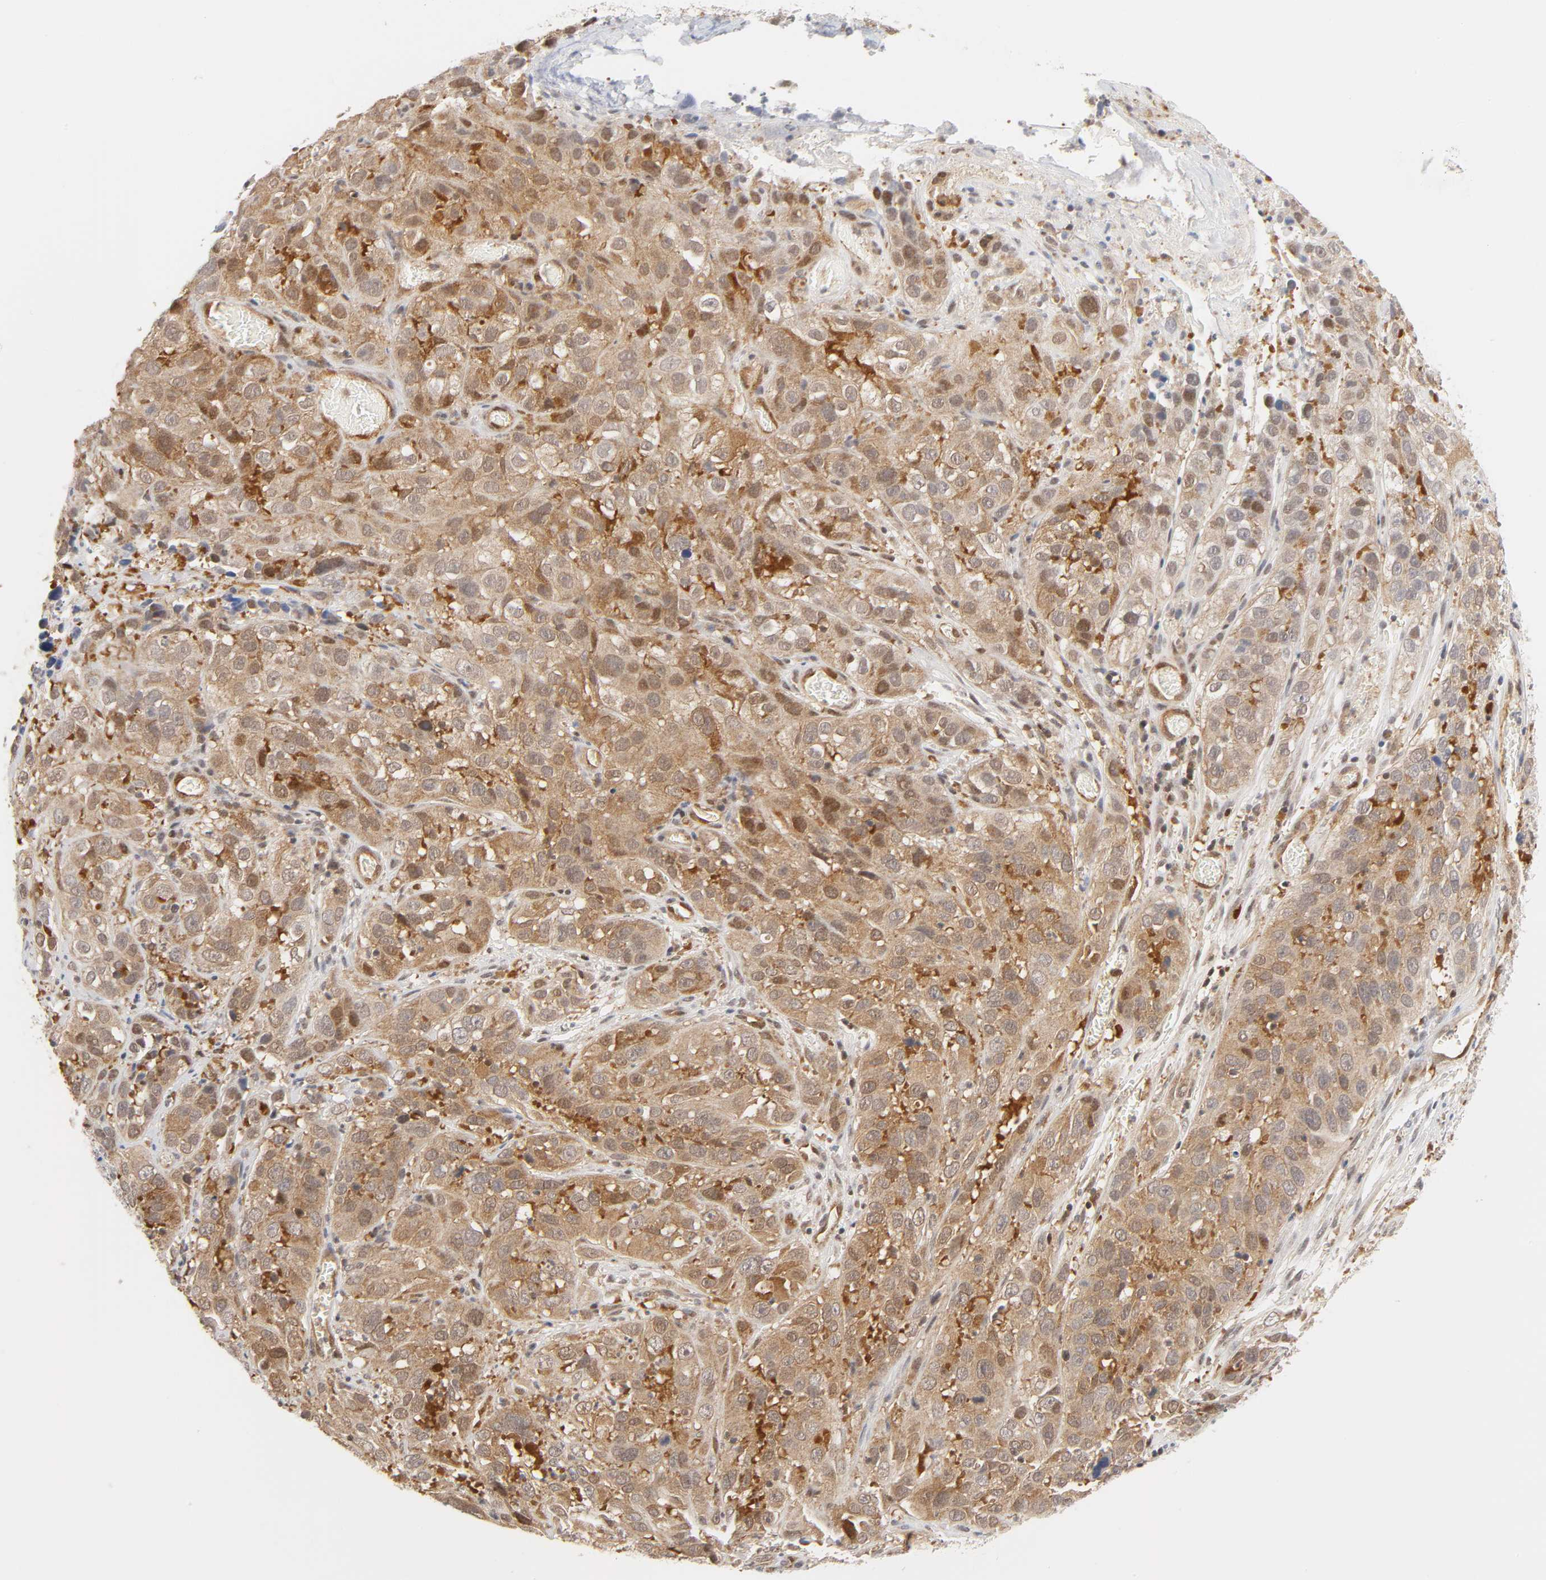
{"staining": {"intensity": "moderate", "quantity": ">75%", "location": "cytoplasmic/membranous,nuclear"}, "tissue": "cervical cancer", "cell_type": "Tumor cells", "image_type": "cancer", "snomed": [{"axis": "morphology", "description": "Squamous cell carcinoma, NOS"}, {"axis": "topography", "description": "Cervix"}], "caption": "An IHC micrograph of tumor tissue is shown. Protein staining in brown shows moderate cytoplasmic/membranous and nuclear positivity in cervical cancer (squamous cell carcinoma) within tumor cells.", "gene": "CDC37", "patient": {"sex": "female", "age": 32}}